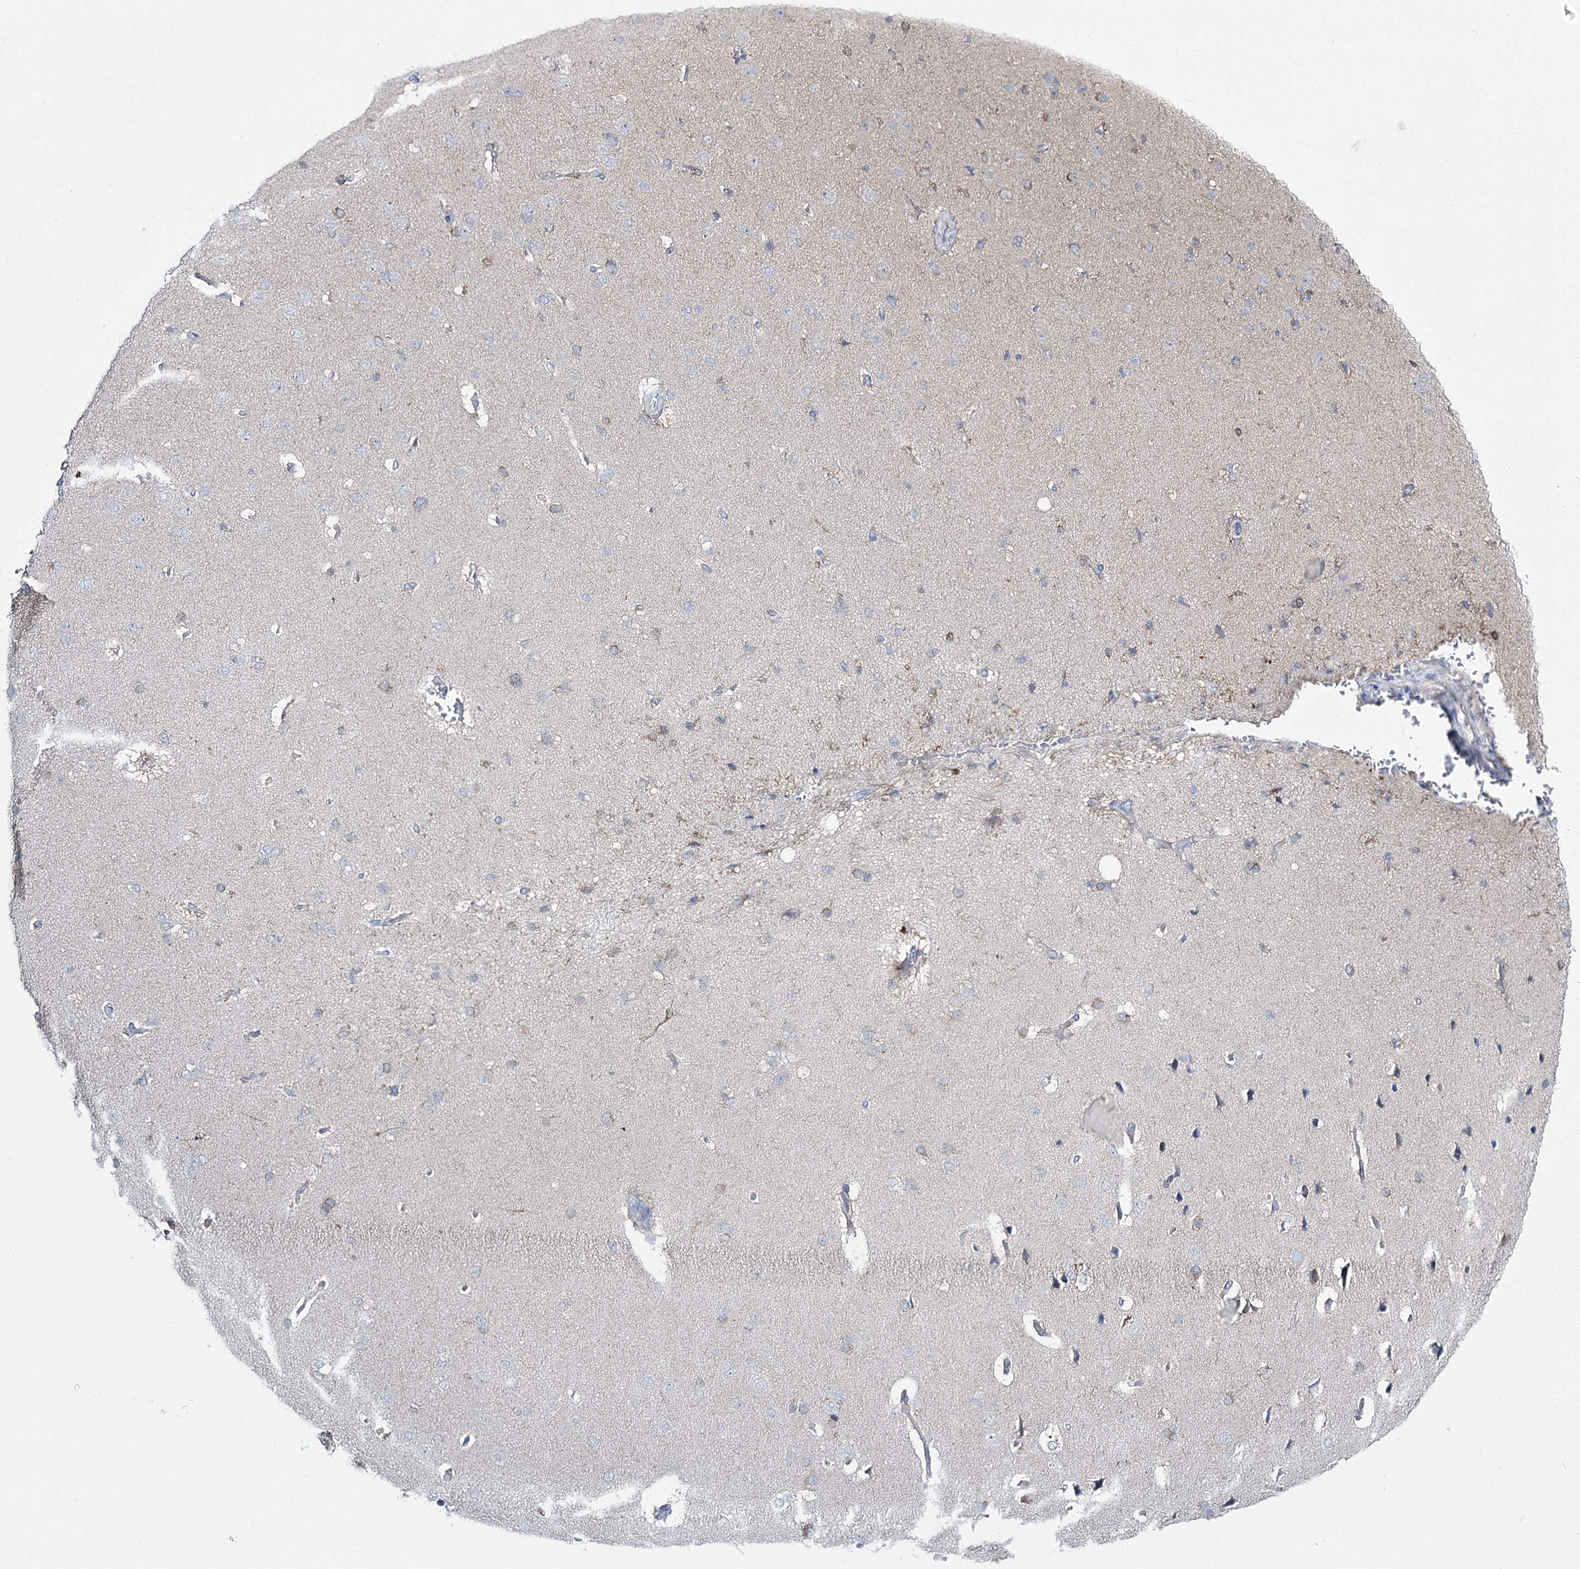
{"staining": {"intensity": "negative", "quantity": "none", "location": "none"}, "tissue": "cerebral cortex", "cell_type": "Endothelial cells", "image_type": "normal", "snomed": [{"axis": "morphology", "description": "Normal tissue, NOS"}, {"axis": "topography", "description": "Cerebral cortex"}], "caption": "Immunohistochemistry (IHC) micrograph of unremarkable cerebral cortex: cerebral cortex stained with DAB (3,3'-diaminobenzidine) demonstrates no significant protein staining in endothelial cells.", "gene": "CCDC88A", "patient": {"sex": "male", "age": 62}}